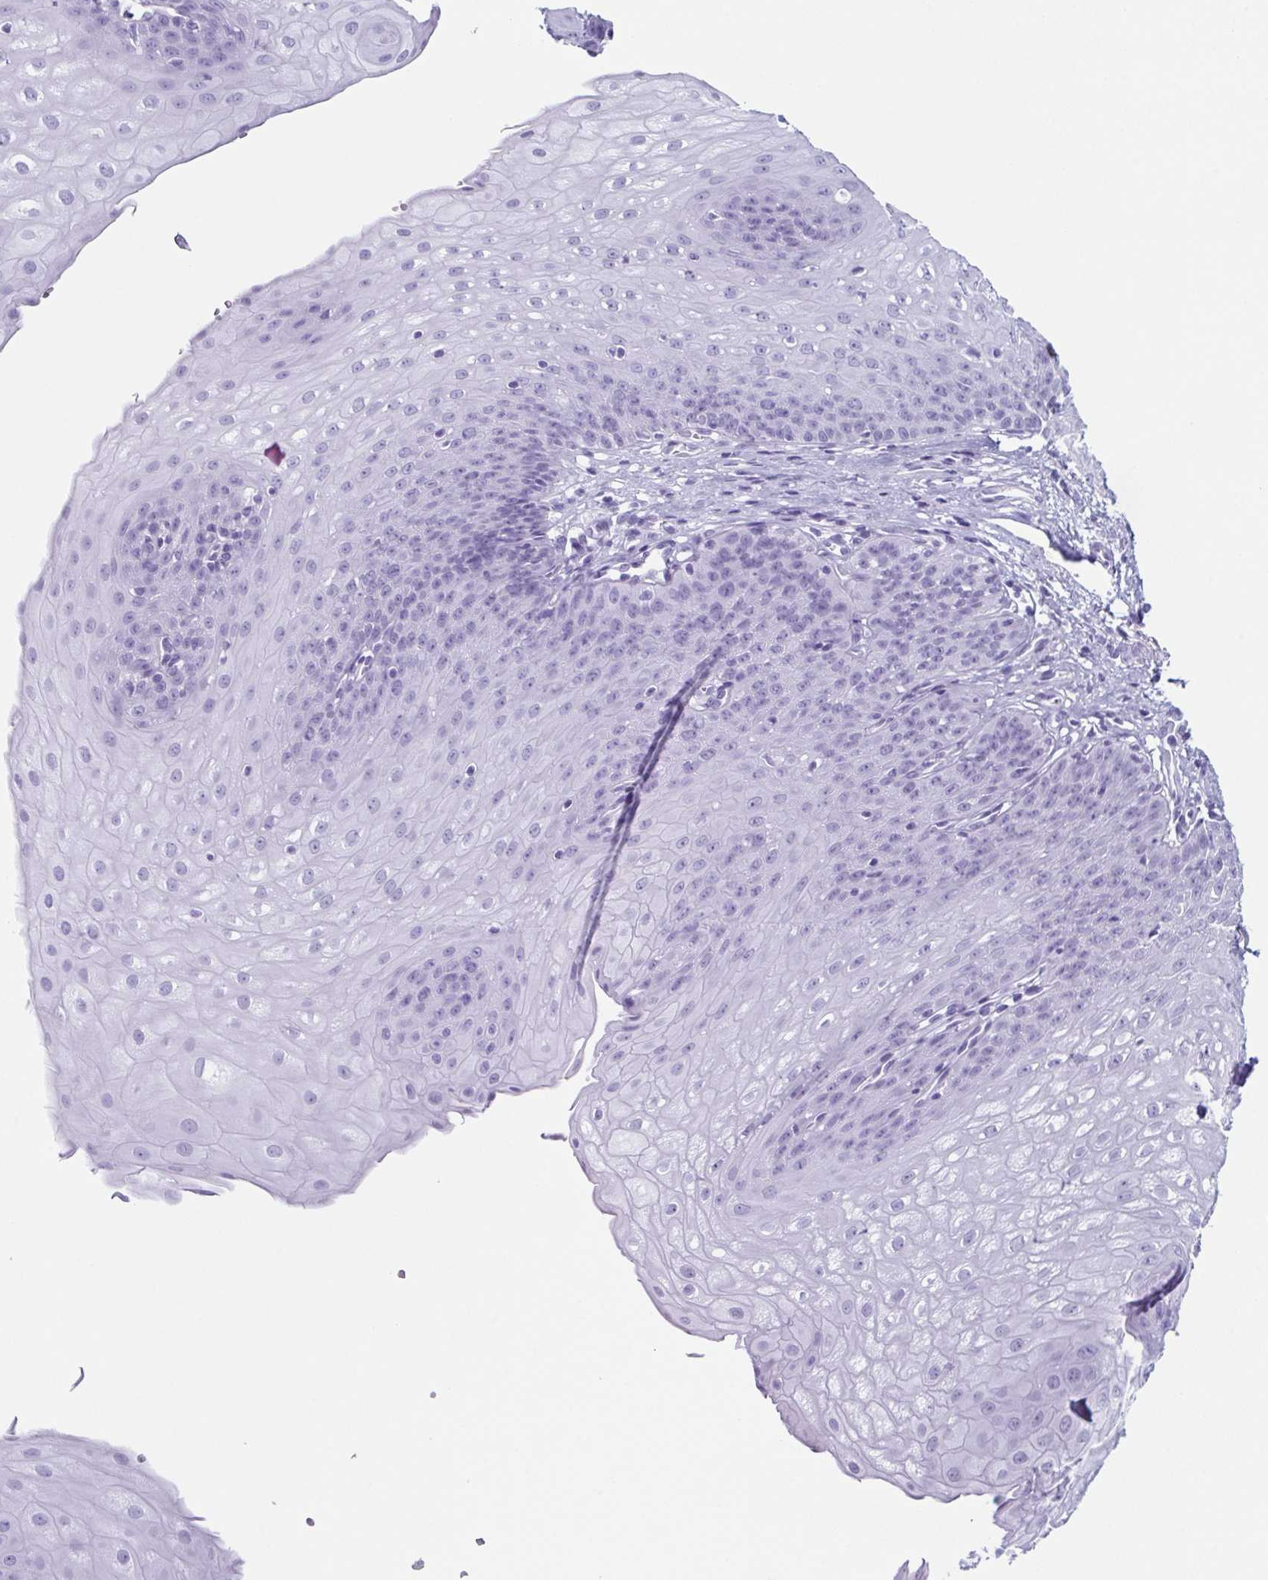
{"staining": {"intensity": "negative", "quantity": "none", "location": "none"}, "tissue": "esophagus", "cell_type": "Squamous epithelial cells", "image_type": "normal", "snomed": [{"axis": "morphology", "description": "Normal tissue, NOS"}, {"axis": "topography", "description": "Esophagus"}], "caption": "High power microscopy image of an immunohistochemistry (IHC) histopathology image of normal esophagus, revealing no significant positivity in squamous epithelial cells. The staining is performed using DAB (3,3'-diaminobenzidine) brown chromogen with nuclei counter-stained in using hematoxylin.", "gene": "ENKUR", "patient": {"sex": "male", "age": 71}}